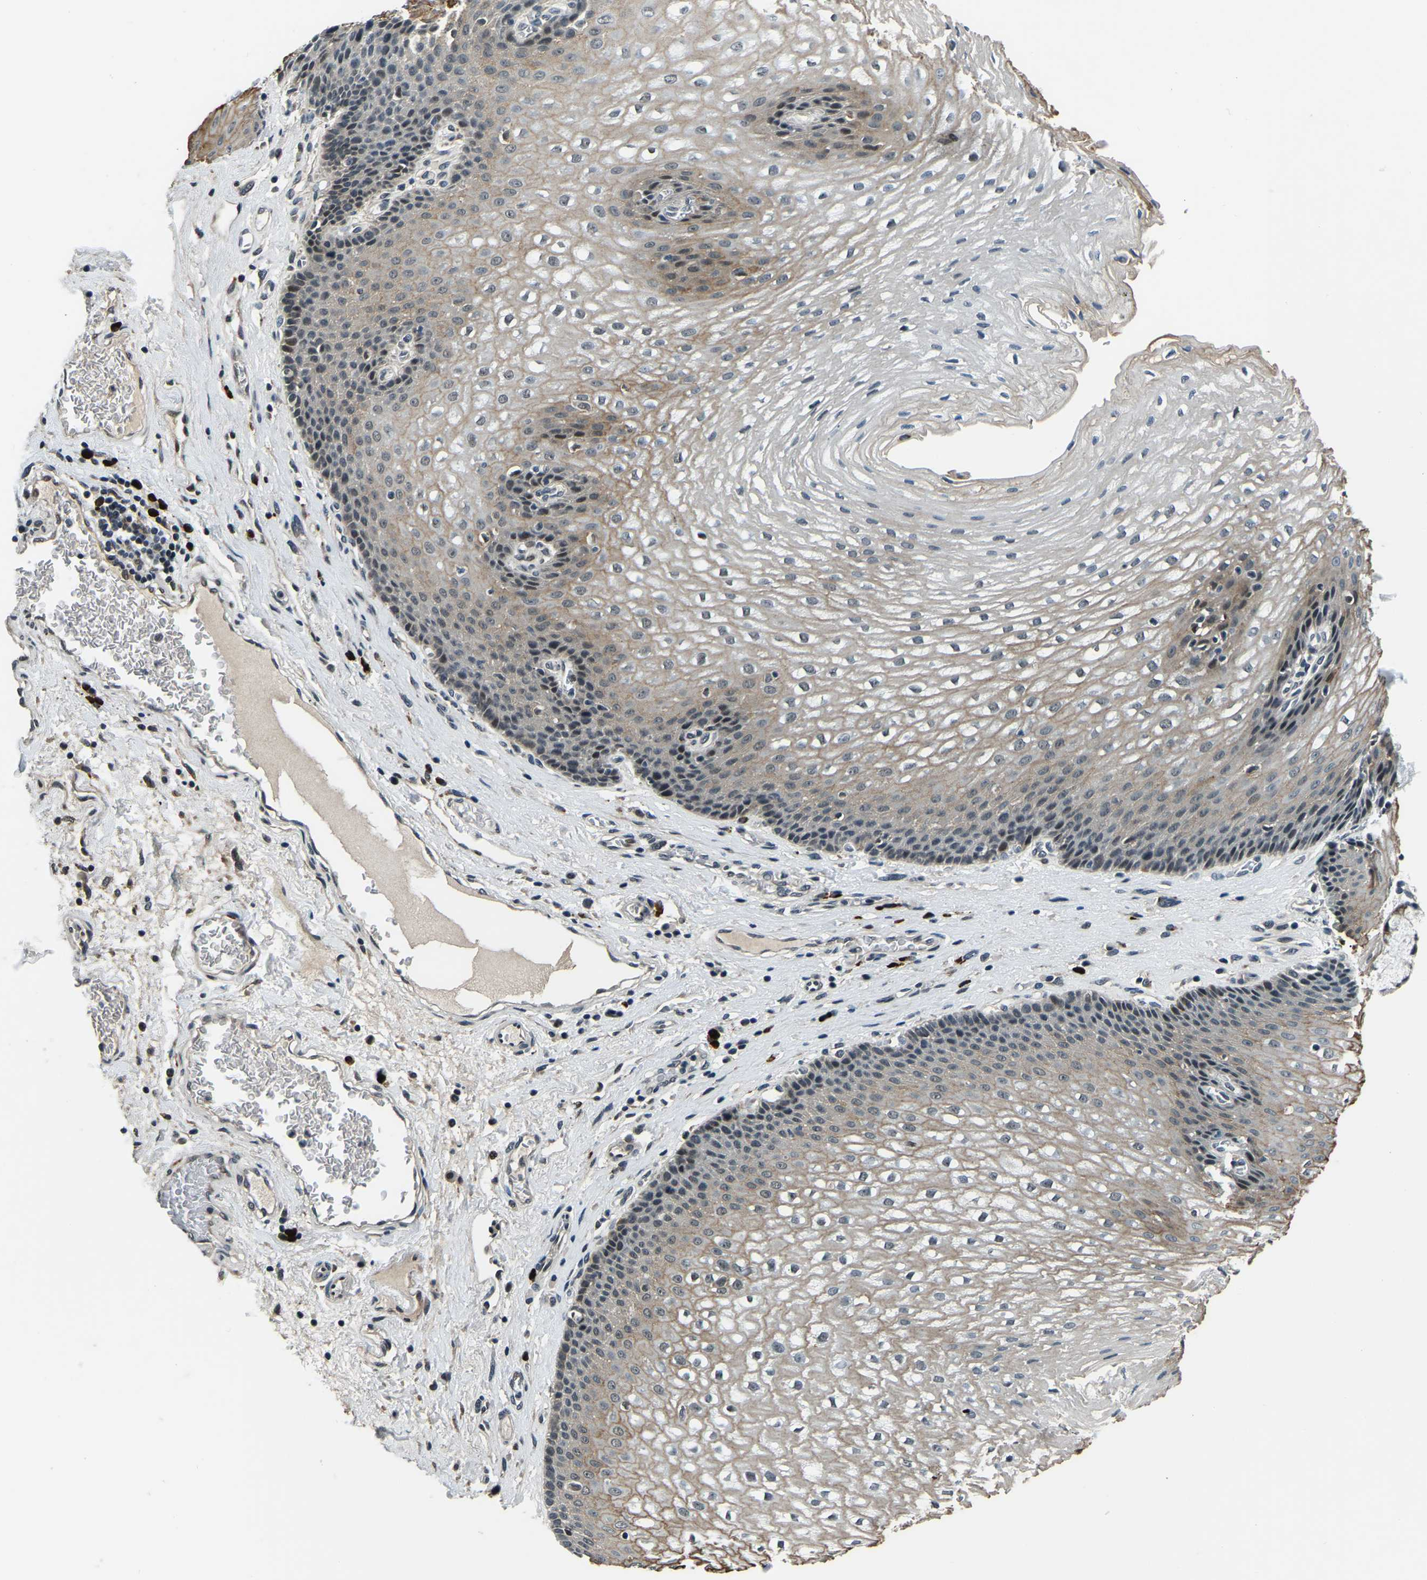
{"staining": {"intensity": "moderate", "quantity": "<25%", "location": "nuclear"}, "tissue": "esophagus", "cell_type": "Squamous epithelial cells", "image_type": "normal", "snomed": [{"axis": "morphology", "description": "Normal tissue, NOS"}, {"axis": "topography", "description": "Esophagus"}], "caption": "This histopathology image exhibits immunohistochemistry (IHC) staining of normal human esophagus, with low moderate nuclear staining in about <25% of squamous epithelial cells.", "gene": "ING2", "patient": {"sex": "male", "age": 48}}